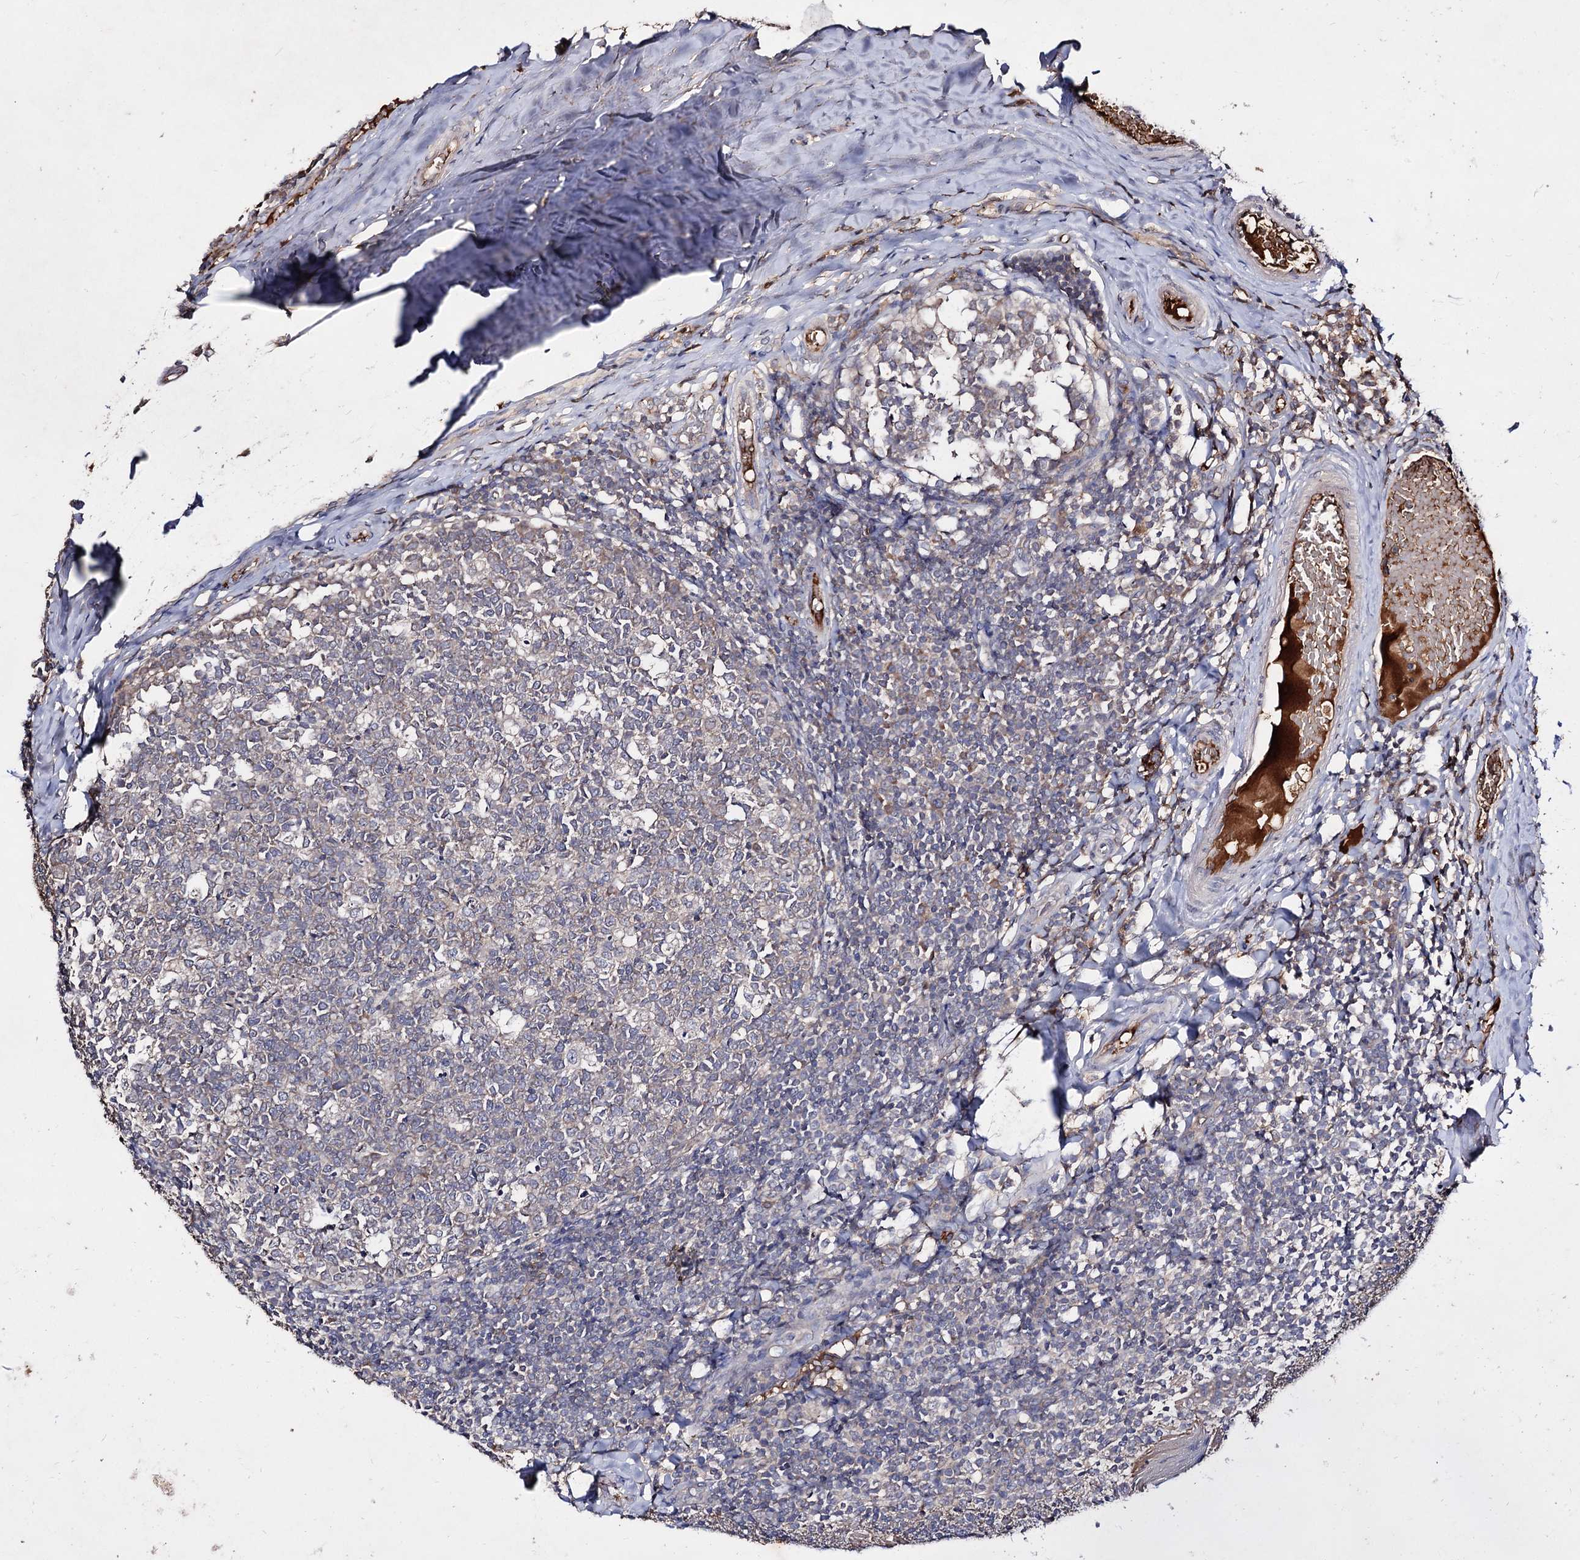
{"staining": {"intensity": "negative", "quantity": "none", "location": "none"}, "tissue": "tonsil", "cell_type": "Germinal center cells", "image_type": "normal", "snomed": [{"axis": "morphology", "description": "Normal tissue, NOS"}, {"axis": "topography", "description": "Tonsil"}], "caption": "This is an IHC image of benign tonsil. There is no expression in germinal center cells.", "gene": "ARFIP2", "patient": {"sex": "female", "age": 19}}